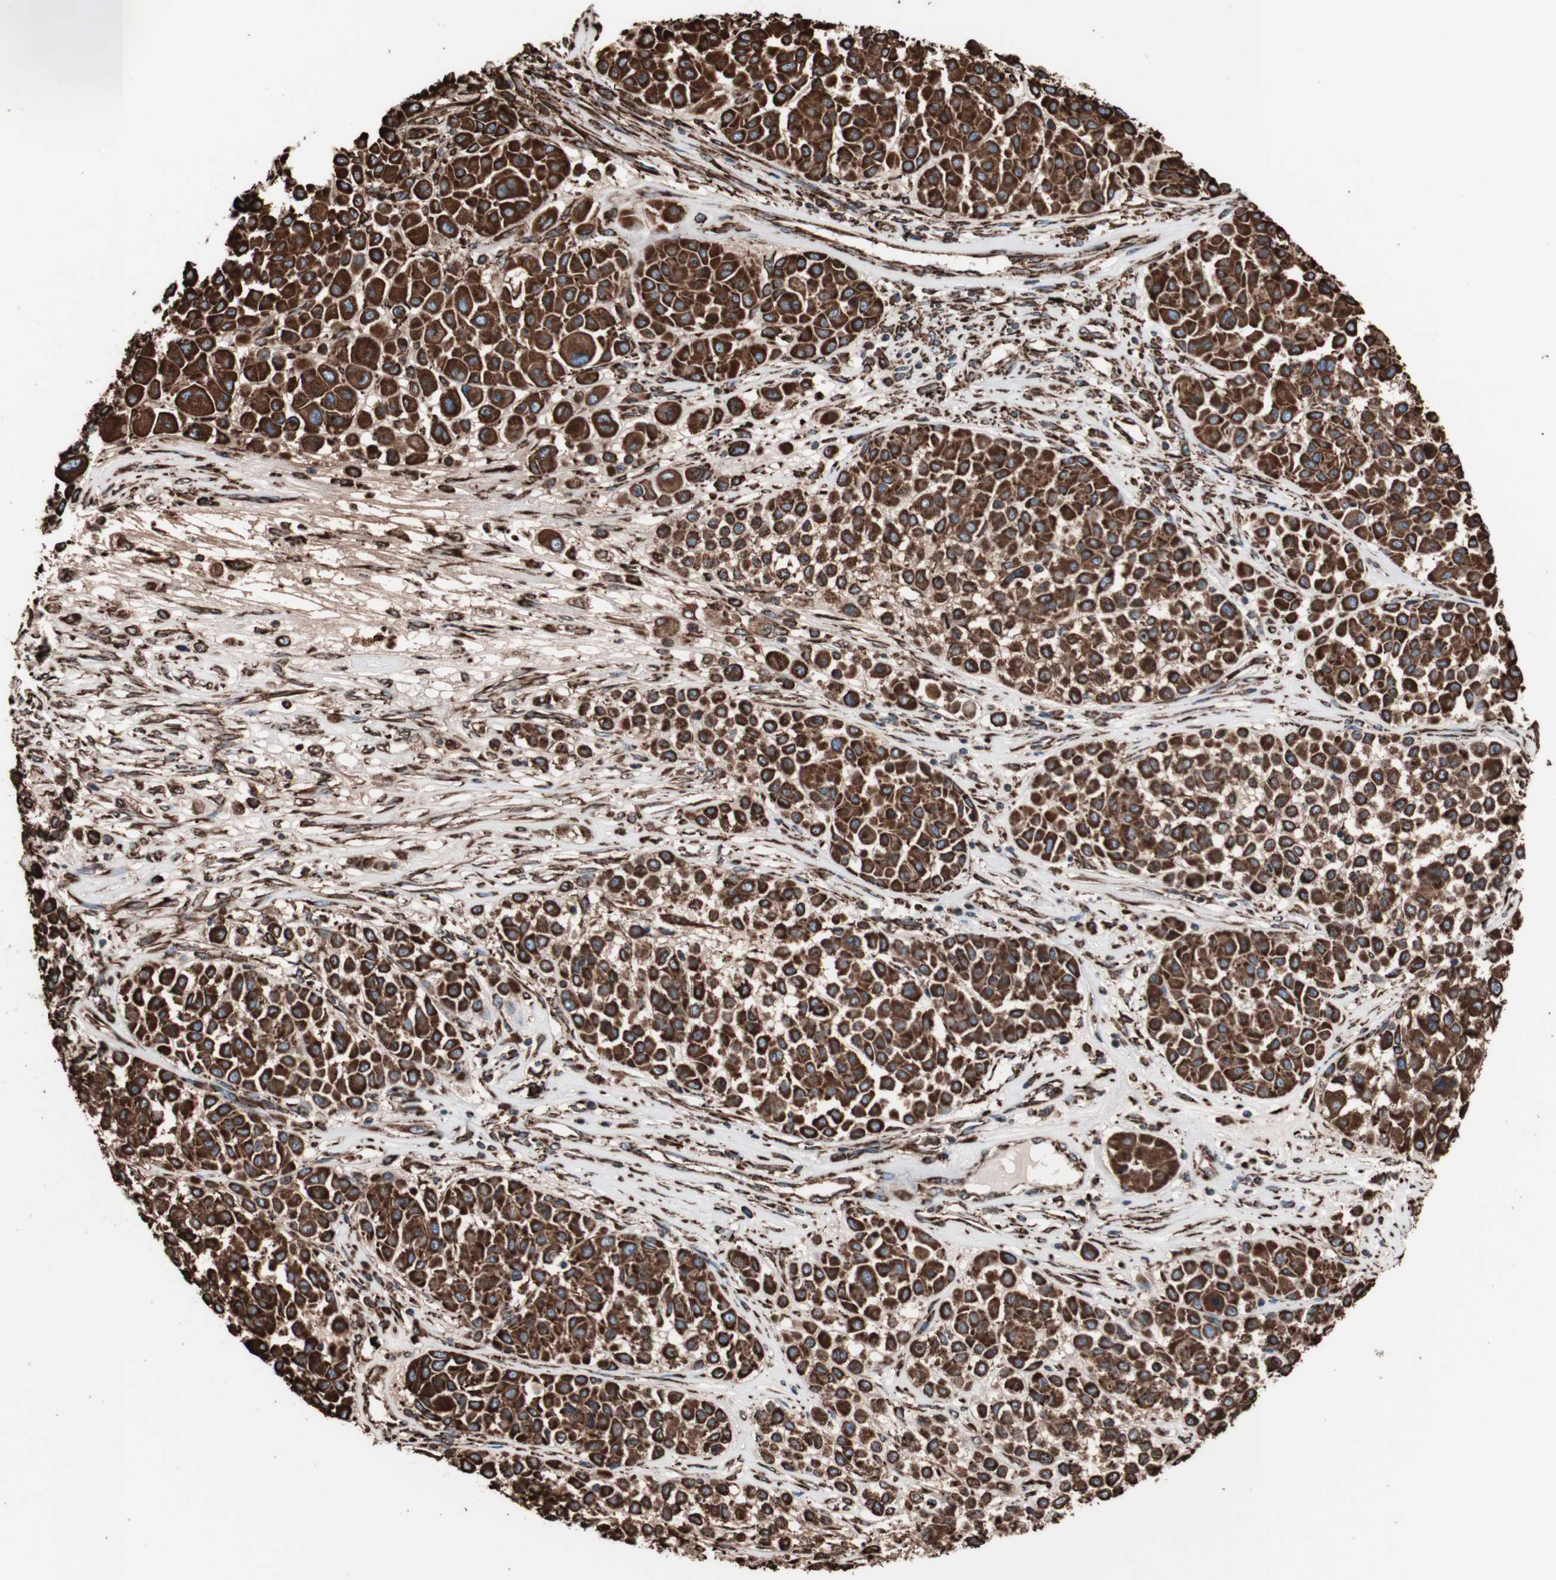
{"staining": {"intensity": "strong", "quantity": ">75%", "location": "cytoplasmic/membranous"}, "tissue": "melanoma", "cell_type": "Tumor cells", "image_type": "cancer", "snomed": [{"axis": "morphology", "description": "Malignant melanoma, Metastatic site"}, {"axis": "topography", "description": "Soft tissue"}], "caption": "Immunohistochemical staining of human malignant melanoma (metastatic site) shows strong cytoplasmic/membranous protein positivity in about >75% of tumor cells. The protein is shown in brown color, while the nuclei are stained blue.", "gene": "HSP90B1", "patient": {"sex": "male", "age": 41}}